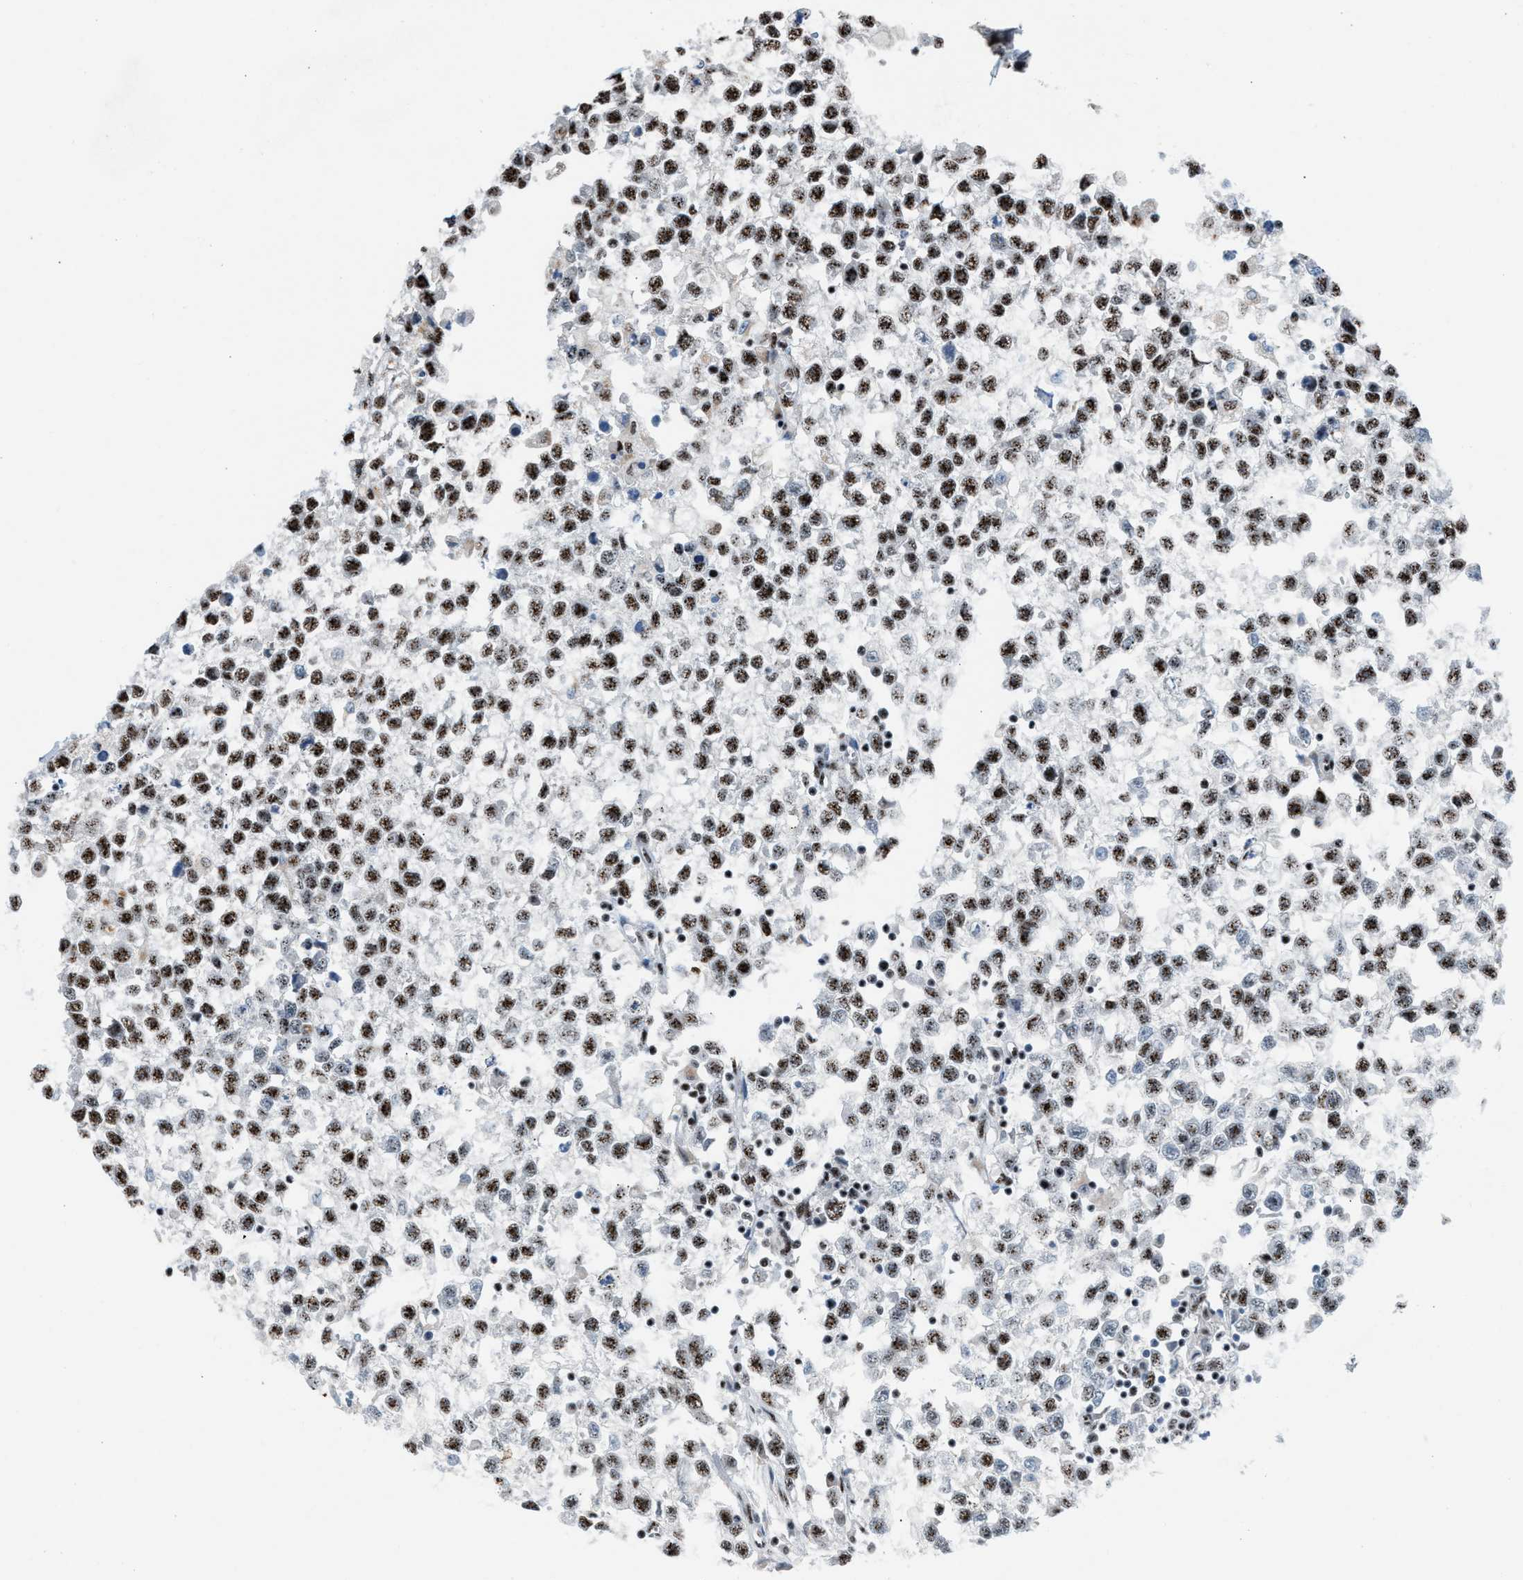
{"staining": {"intensity": "strong", "quantity": ">75%", "location": "nuclear"}, "tissue": "testis cancer", "cell_type": "Tumor cells", "image_type": "cancer", "snomed": [{"axis": "morphology", "description": "Seminoma, NOS"}, {"axis": "morphology", "description": "Carcinoma, Embryonal, NOS"}, {"axis": "topography", "description": "Testis"}], "caption": "Human testis cancer stained for a protein (brown) exhibits strong nuclear positive positivity in approximately >75% of tumor cells.", "gene": "CENPP", "patient": {"sex": "male", "age": 51}}